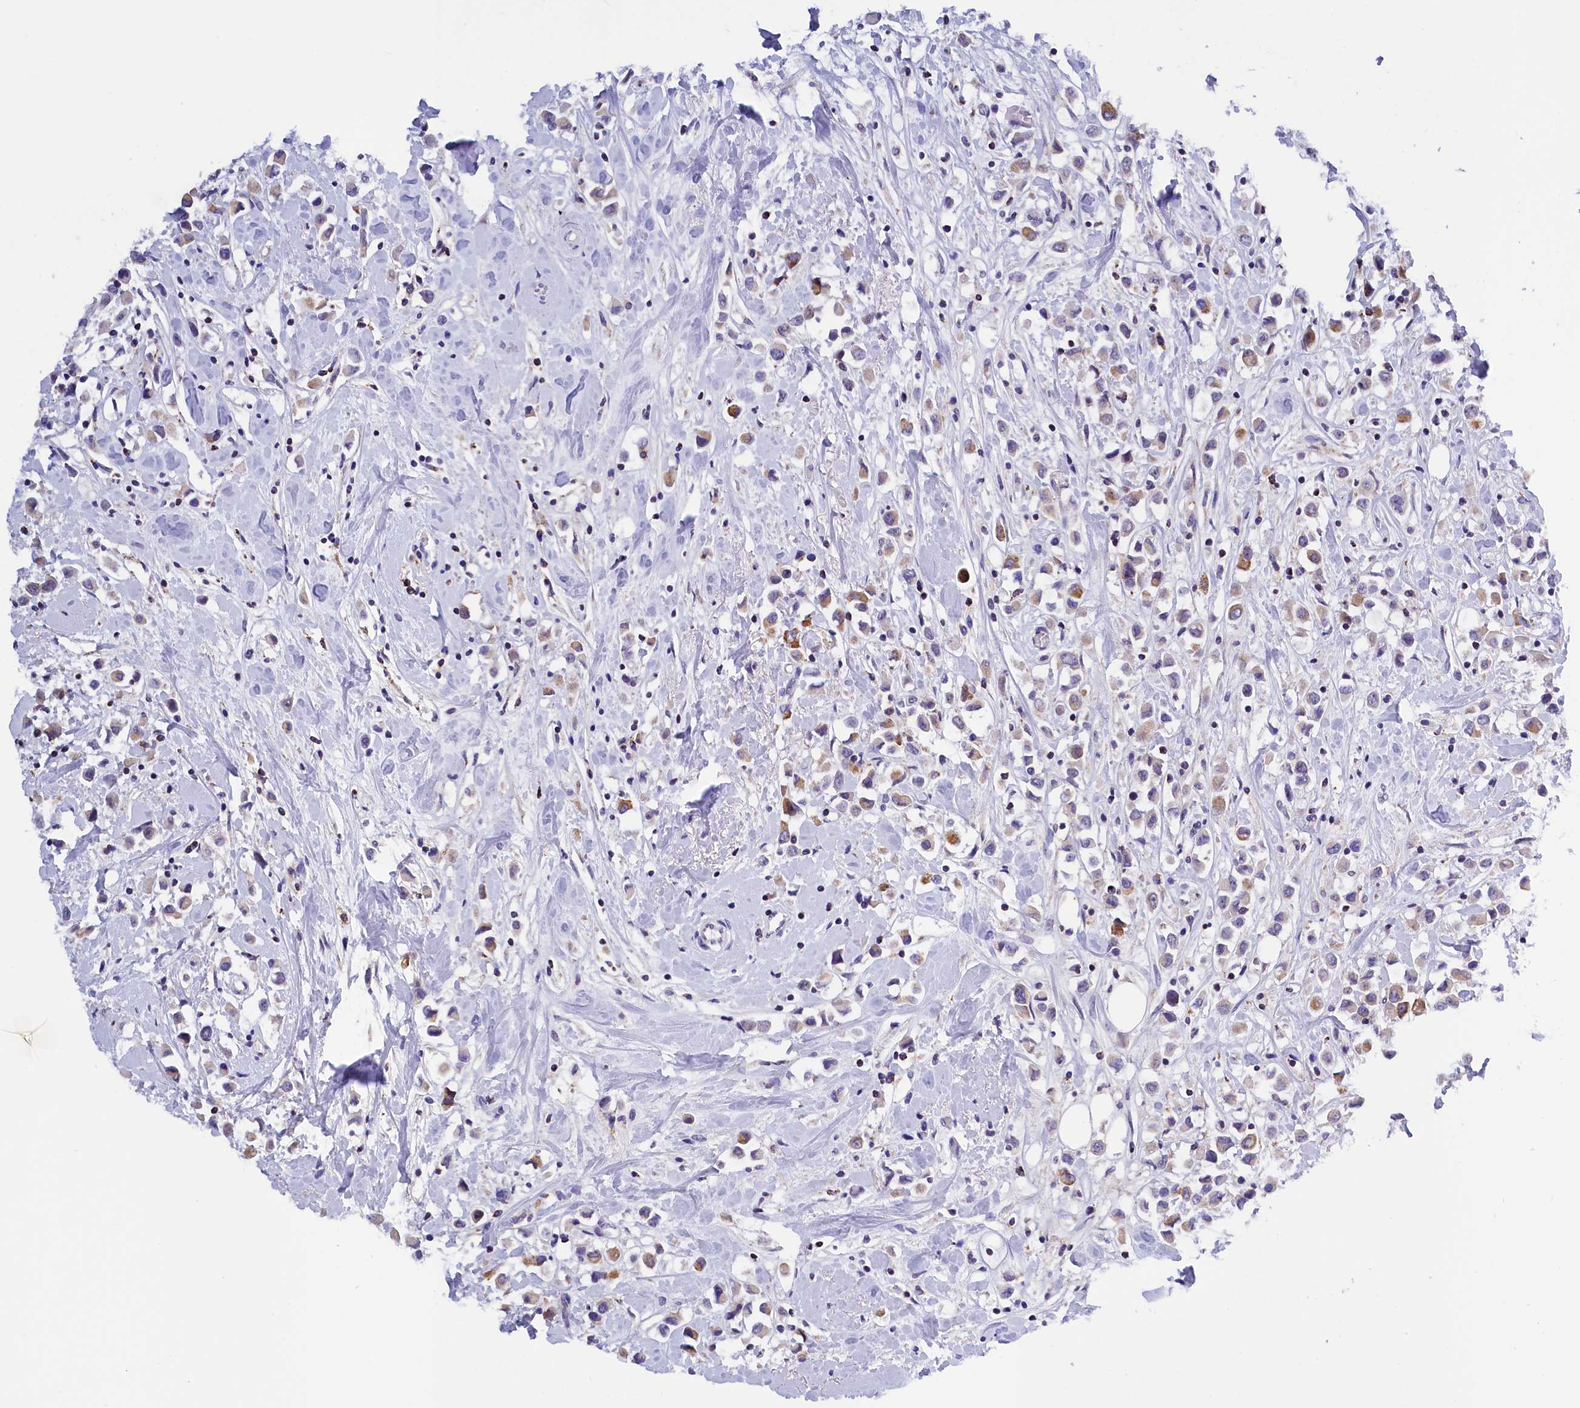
{"staining": {"intensity": "moderate", "quantity": "25%-75%", "location": "cytoplasmic/membranous"}, "tissue": "breast cancer", "cell_type": "Tumor cells", "image_type": "cancer", "snomed": [{"axis": "morphology", "description": "Duct carcinoma"}, {"axis": "topography", "description": "Breast"}], "caption": "Breast invasive ductal carcinoma stained with DAB (3,3'-diaminobenzidine) IHC reveals medium levels of moderate cytoplasmic/membranous expression in about 25%-75% of tumor cells. The staining is performed using DAB (3,3'-diaminobenzidine) brown chromogen to label protein expression. The nuclei are counter-stained blue using hematoxylin.", "gene": "ABAT", "patient": {"sex": "female", "age": 61}}